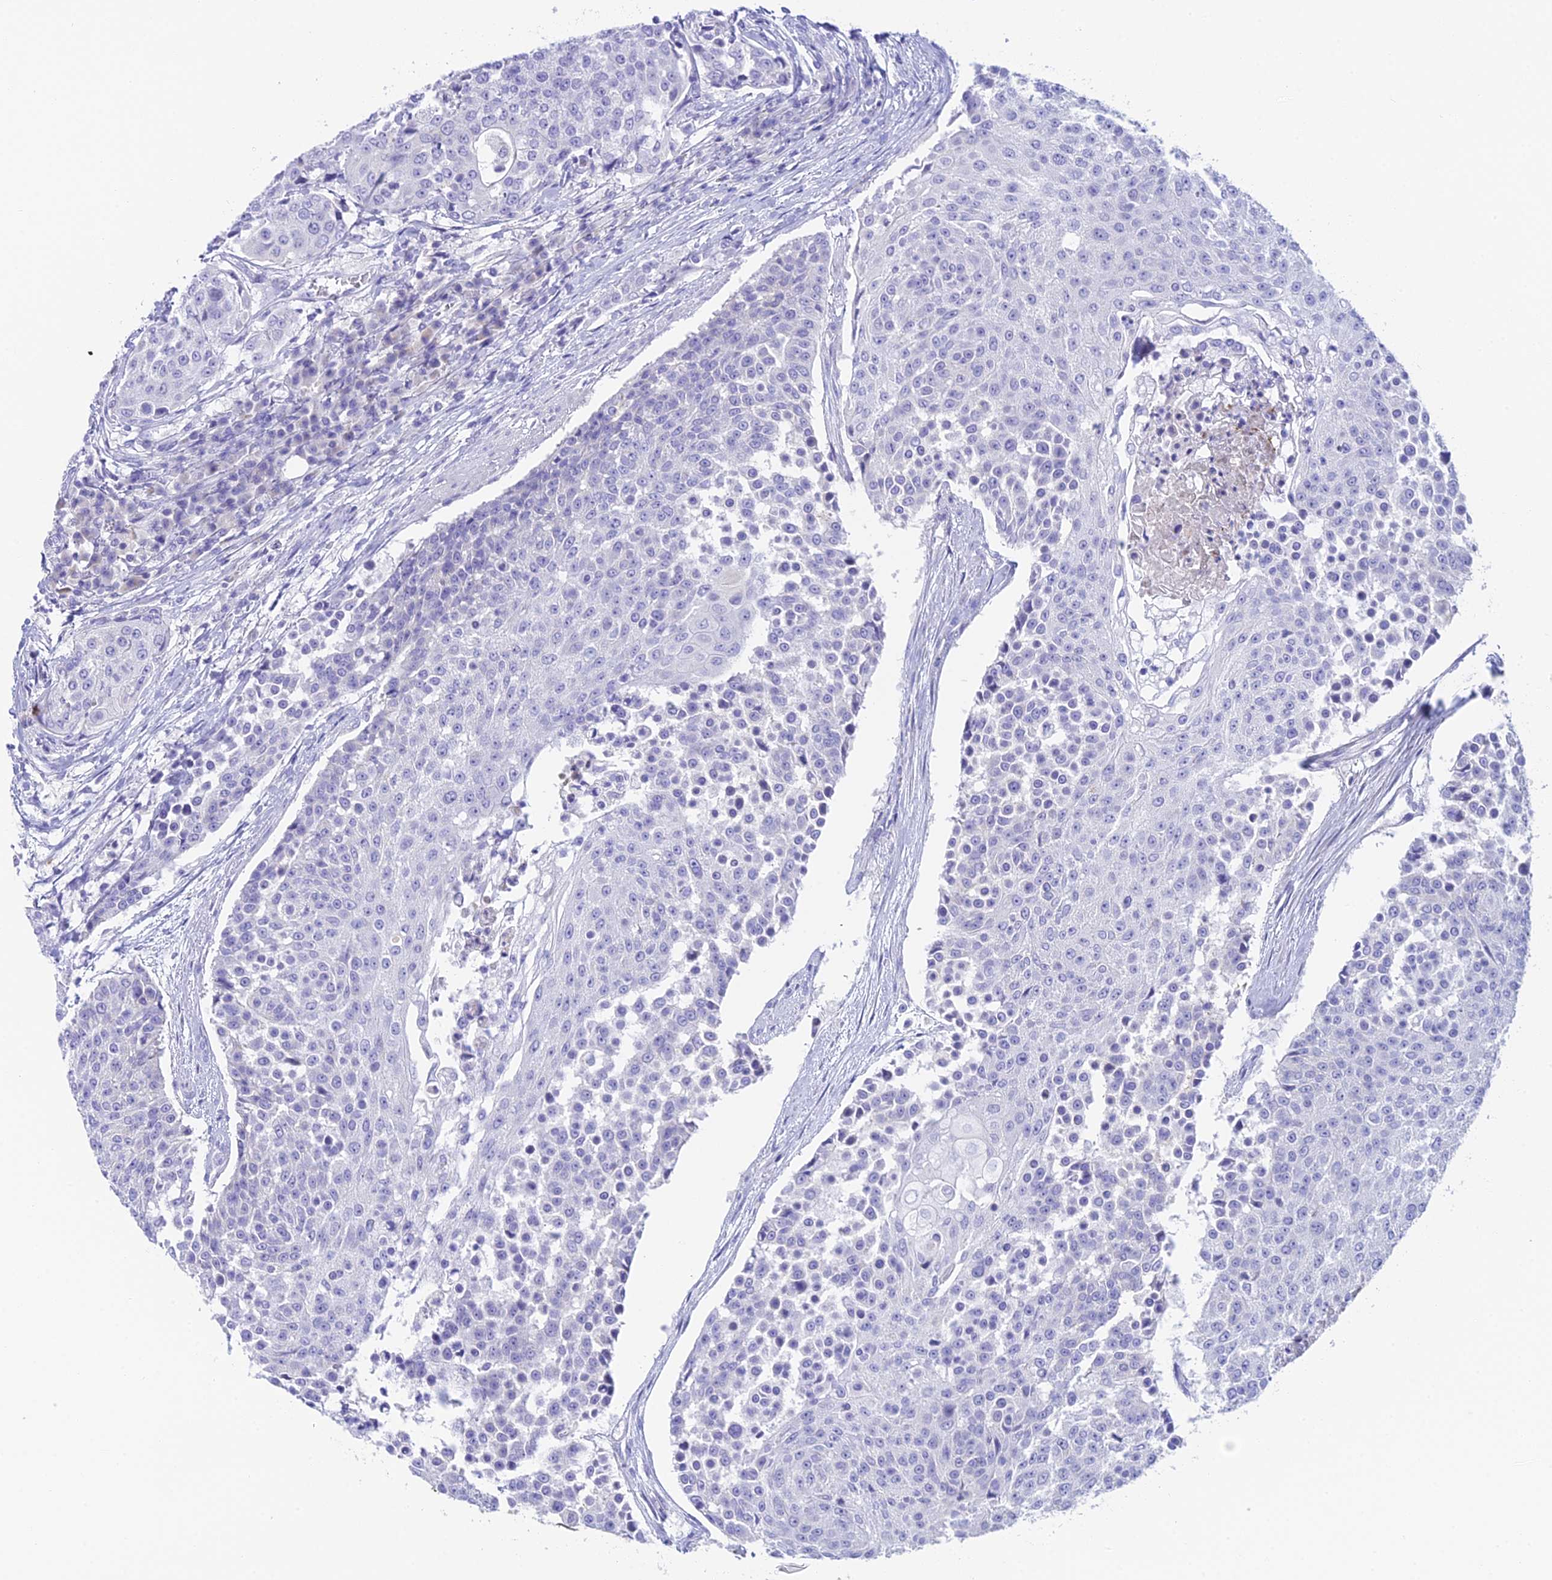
{"staining": {"intensity": "negative", "quantity": "none", "location": "none"}, "tissue": "urothelial cancer", "cell_type": "Tumor cells", "image_type": "cancer", "snomed": [{"axis": "morphology", "description": "Urothelial carcinoma, High grade"}, {"axis": "topography", "description": "Urinary bladder"}], "caption": "Histopathology image shows no significant protein positivity in tumor cells of urothelial cancer.", "gene": "C12orf29", "patient": {"sex": "female", "age": 63}}